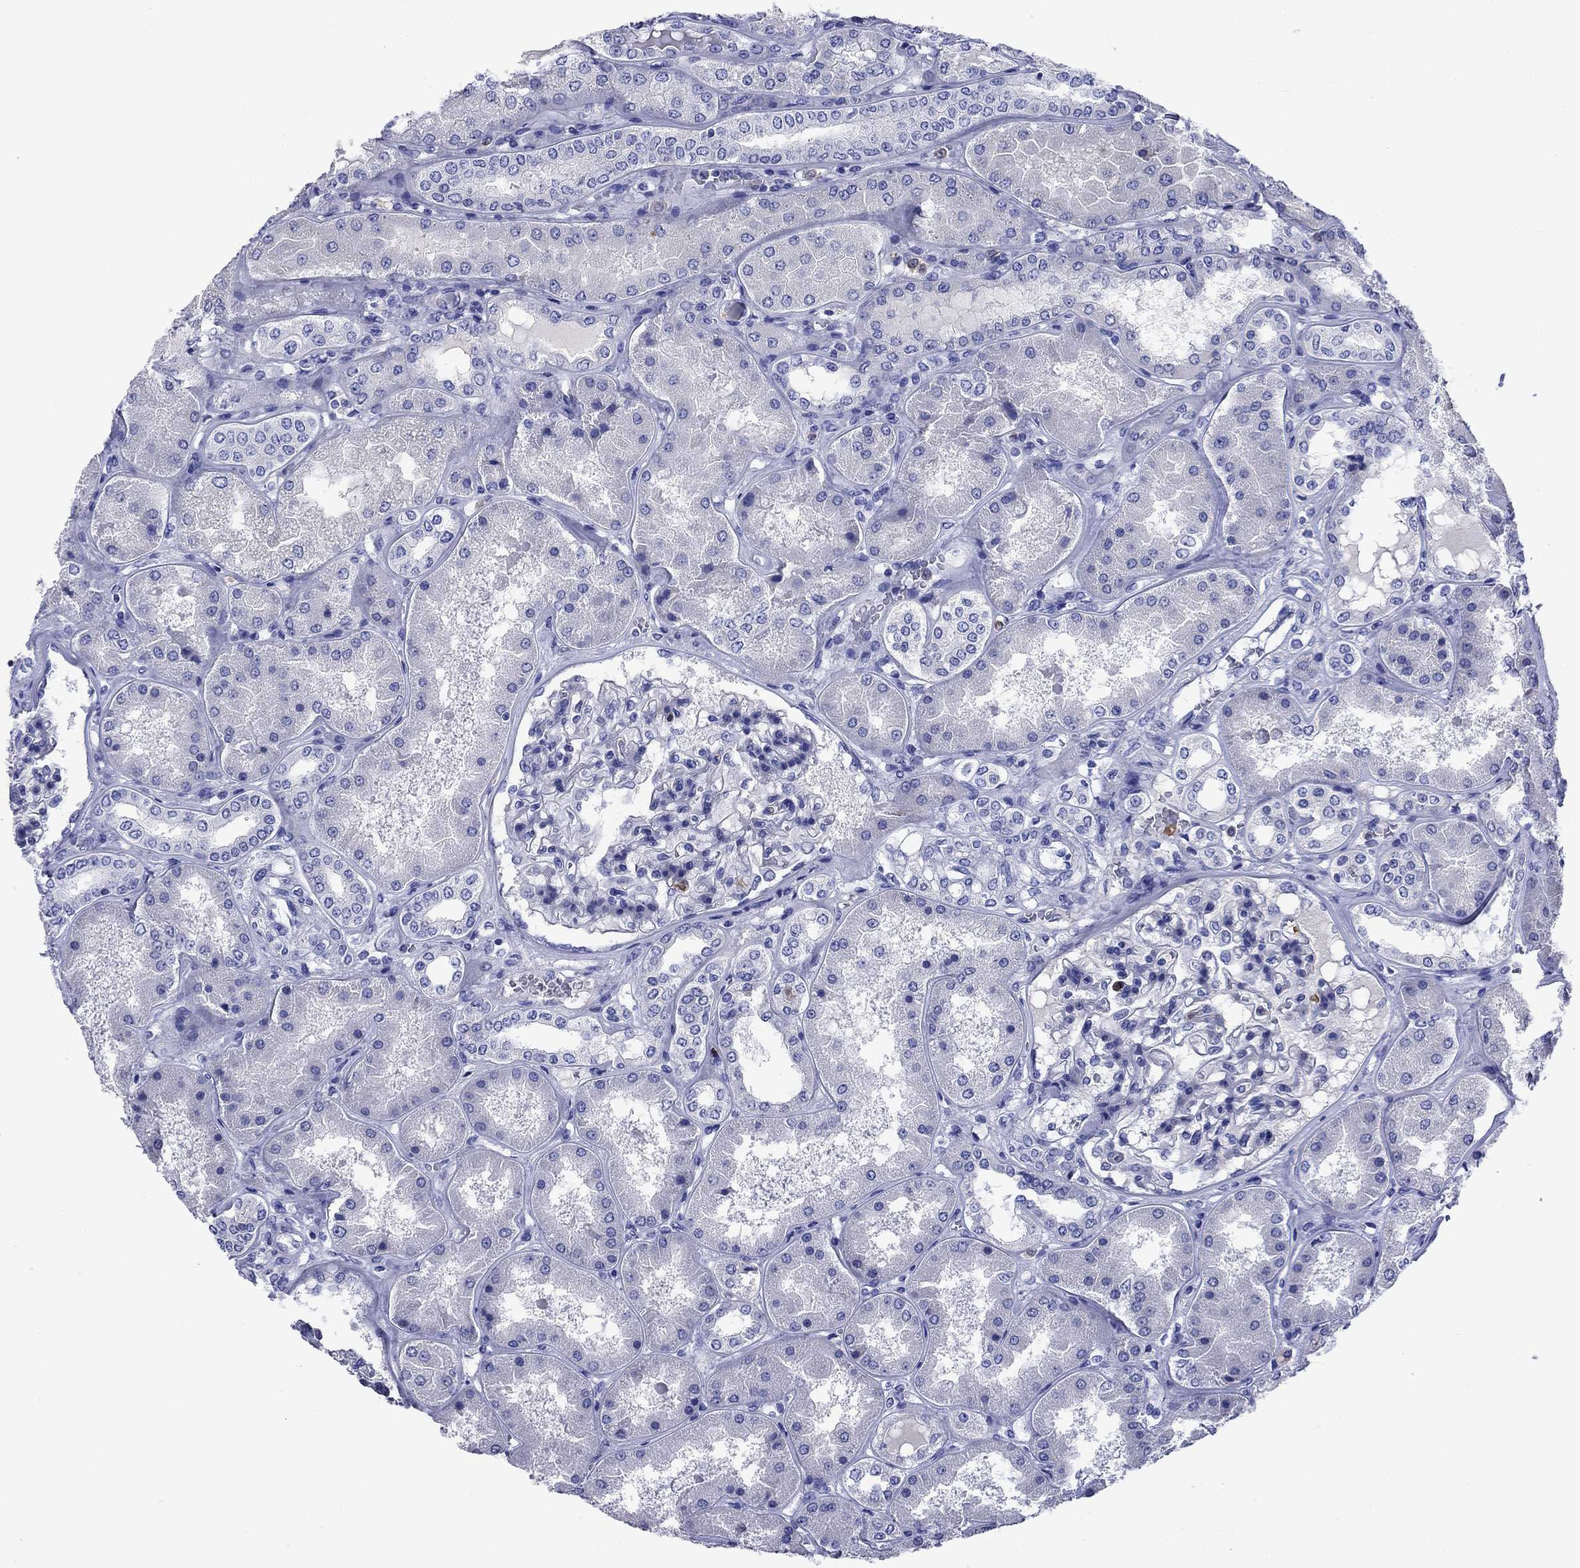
{"staining": {"intensity": "negative", "quantity": "none", "location": "none"}, "tissue": "kidney", "cell_type": "Cells in glomeruli", "image_type": "normal", "snomed": [{"axis": "morphology", "description": "Normal tissue, NOS"}, {"axis": "topography", "description": "Kidney"}], "caption": "High magnification brightfield microscopy of benign kidney stained with DAB (3,3'-diaminobenzidine) (brown) and counterstained with hematoxylin (blue): cells in glomeruli show no significant staining.", "gene": "TFR2", "patient": {"sex": "female", "age": 56}}